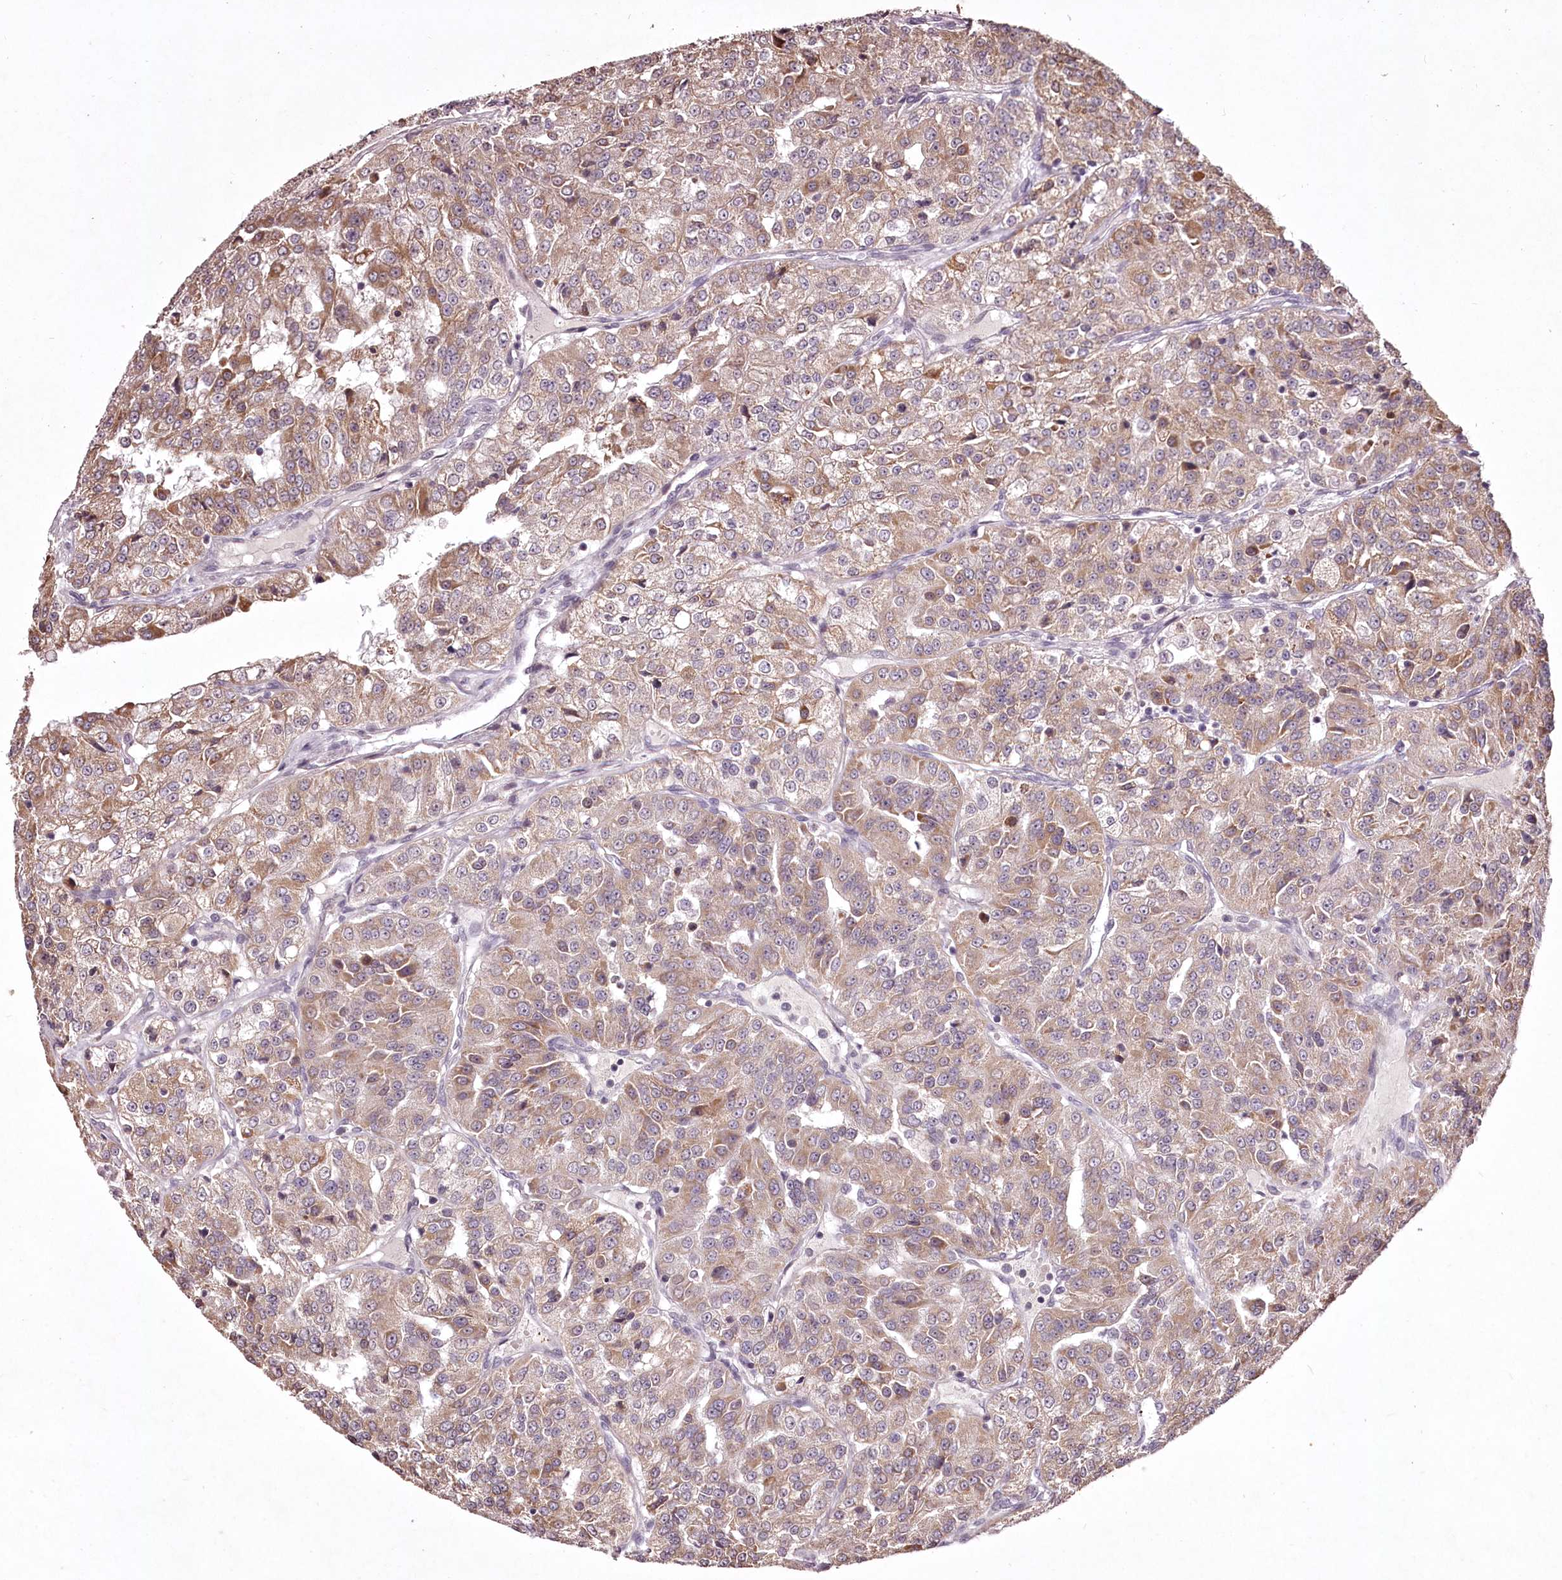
{"staining": {"intensity": "moderate", "quantity": ">75%", "location": "cytoplasmic/membranous"}, "tissue": "renal cancer", "cell_type": "Tumor cells", "image_type": "cancer", "snomed": [{"axis": "morphology", "description": "Adenocarcinoma, NOS"}, {"axis": "topography", "description": "Kidney"}], "caption": "Adenocarcinoma (renal) stained for a protein exhibits moderate cytoplasmic/membranous positivity in tumor cells. (brown staining indicates protein expression, while blue staining denotes nuclei).", "gene": "ADRA1D", "patient": {"sex": "female", "age": 63}}